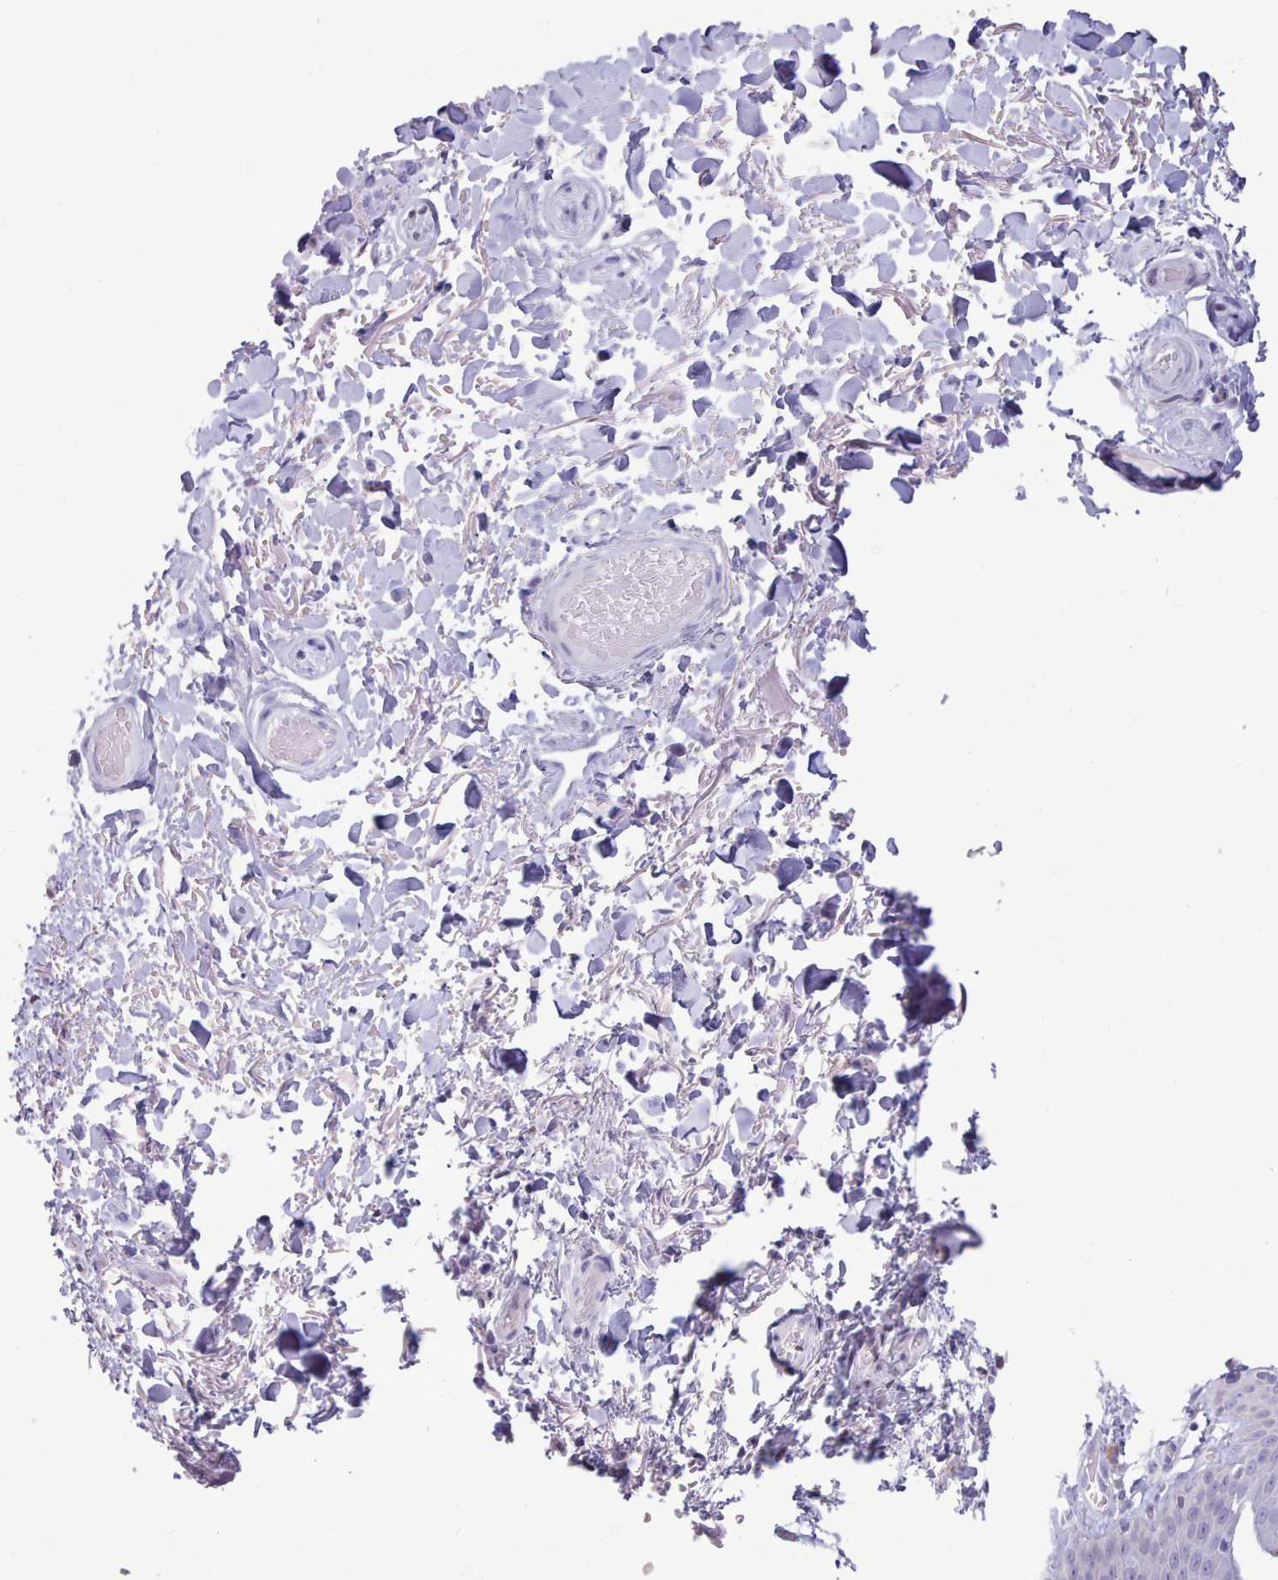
{"staining": {"intensity": "moderate", "quantity": "<25%", "location": "cytoplasmic/membranous"}, "tissue": "skin", "cell_type": "Epidermal cells", "image_type": "normal", "snomed": [{"axis": "morphology", "description": "Normal tissue, NOS"}, {"axis": "topography", "description": "Anal"}], "caption": "Immunohistochemical staining of normal skin reveals moderate cytoplasmic/membranous protein staining in about <25% of epidermal cells.", "gene": "TMEM253", "patient": {"sex": "male", "age": 74}}